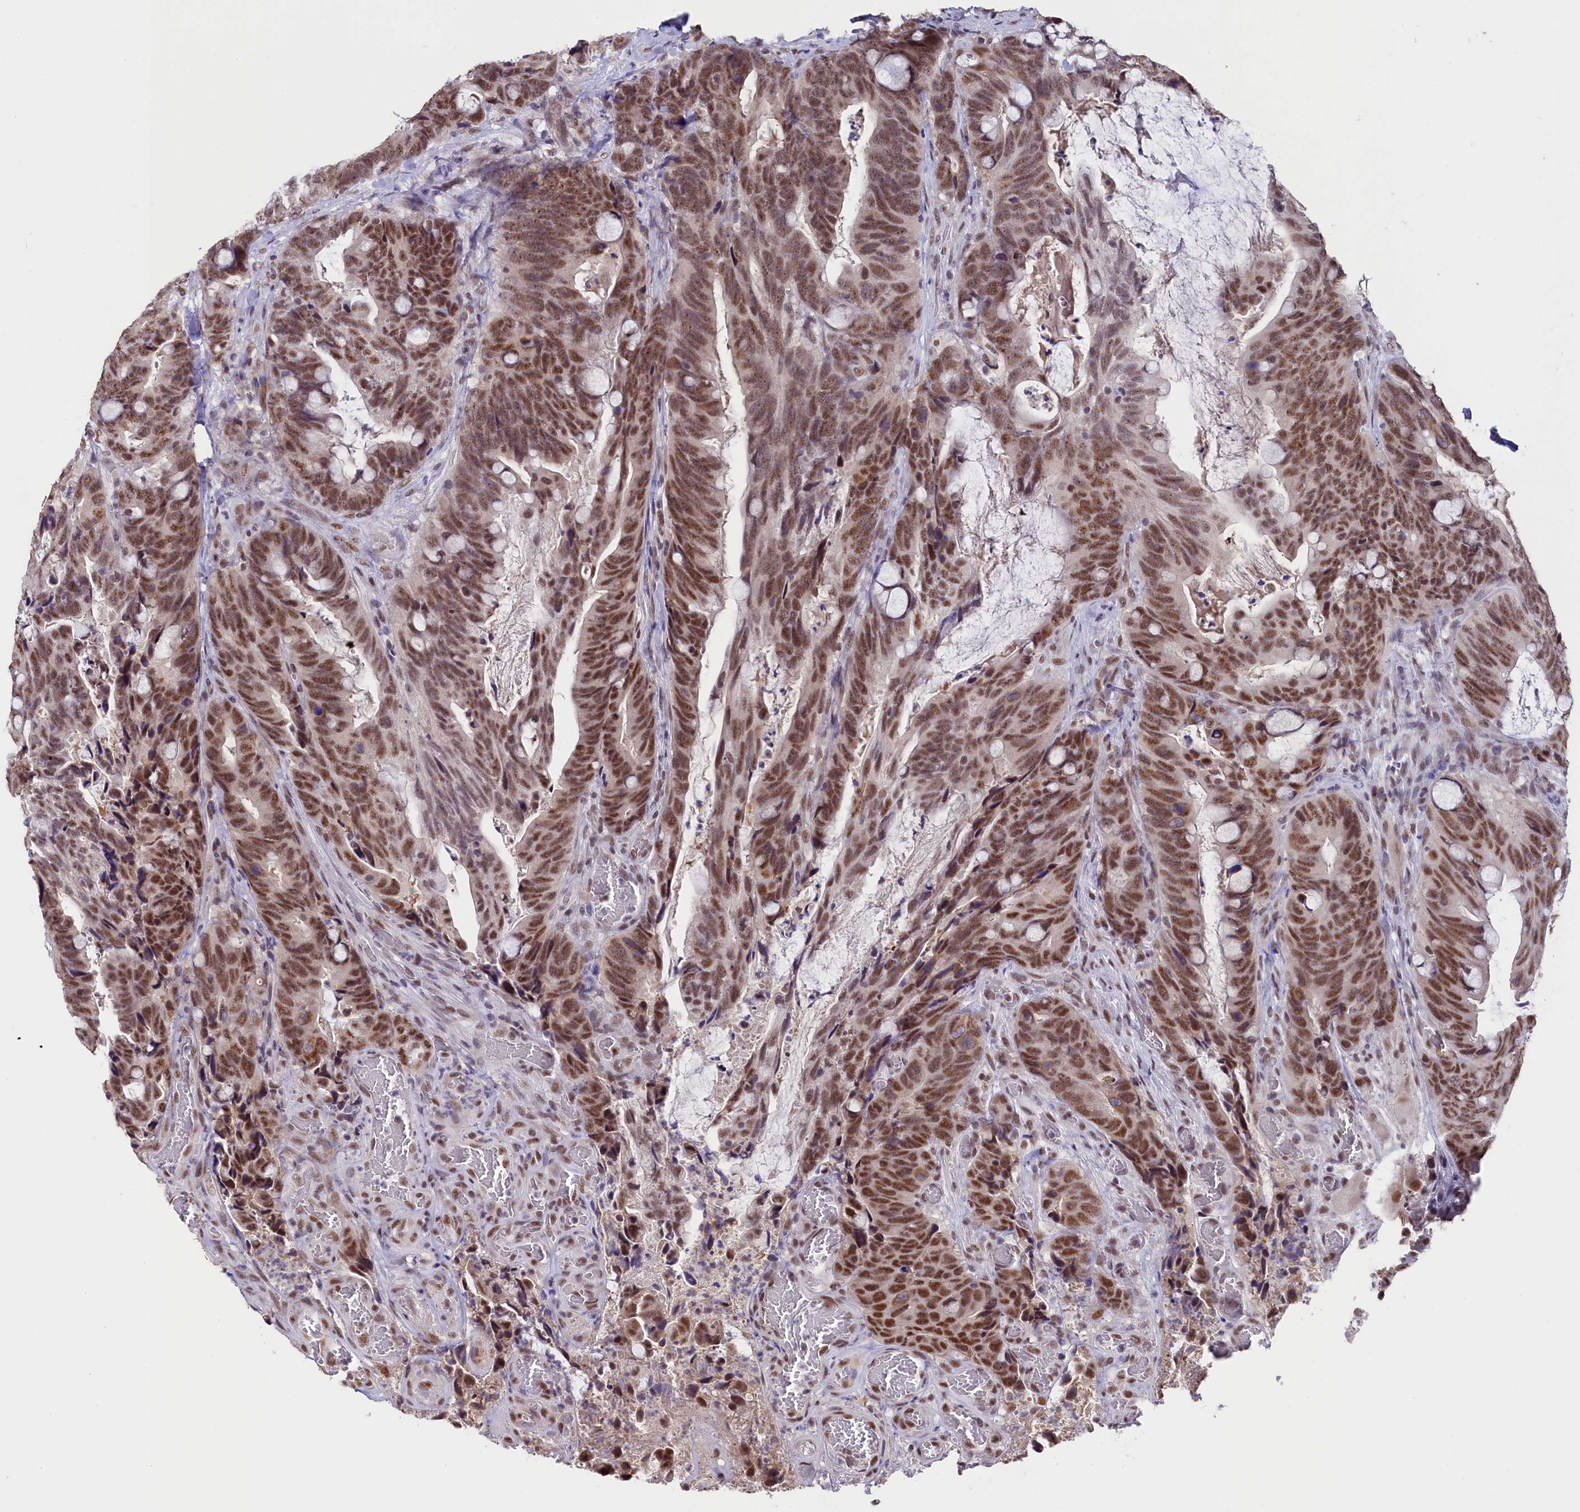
{"staining": {"intensity": "moderate", "quantity": ">75%", "location": "nuclear"}, "tissue": "colorectal cancer", "cell_type": "Tumor cells", "image_type": "cancer", "snomed": [{"axis": "morphology", "description": "Adenocarcinoma, NOS"}, {"axis": "topography", "description": "Colon"}], "caption": "A histopathology image showing moderate nuclear staining in approximately >75% of tumor cells in colorectal adenocarcinoma, as visualized by brown immunohistochemical staining.", "gene": "NCBP1", "patient": {"sex": "female", "age": 82}}